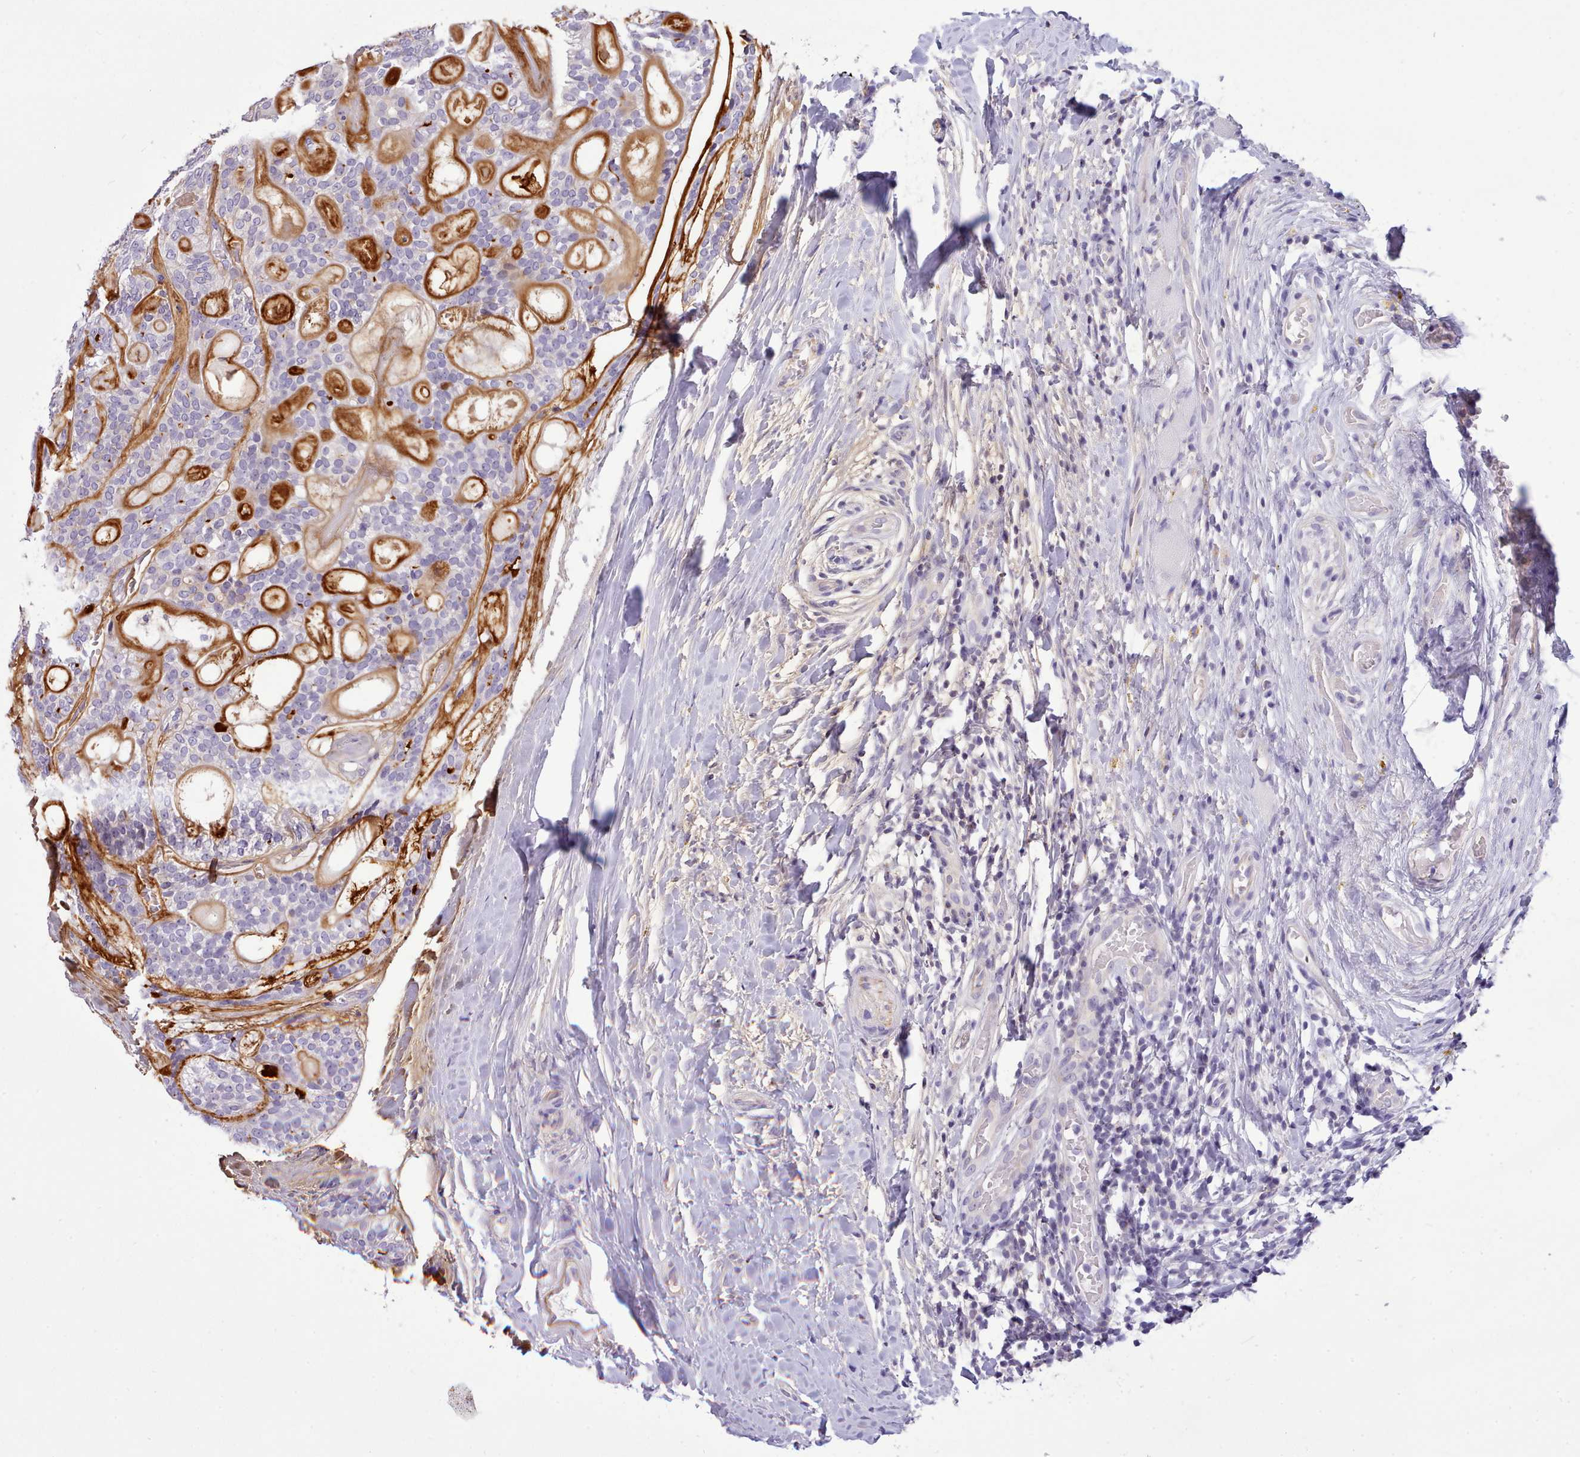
{"staining": {"intensity": "strong", "quantity": "<25%", "location": "cytoplasmic/membranous"}, "tissue": "head and neck cancer", "cell_type": "Tumor cells", "image_type": "cancer", "snomed": [{"axis": "morphology", "description": "Adenocarcinoma, NOS"}, {"axis": "topography", "description": "Head-Neck"}], "caption": "Approximately <25% of tumor cells in human head and neck cancer display strong cytoplasmic/membranous protein positivity as visualized by brown immunohistochemical staining.", "gene": "CYP2A13", "patient": {"sex": "male", "age": 66}}